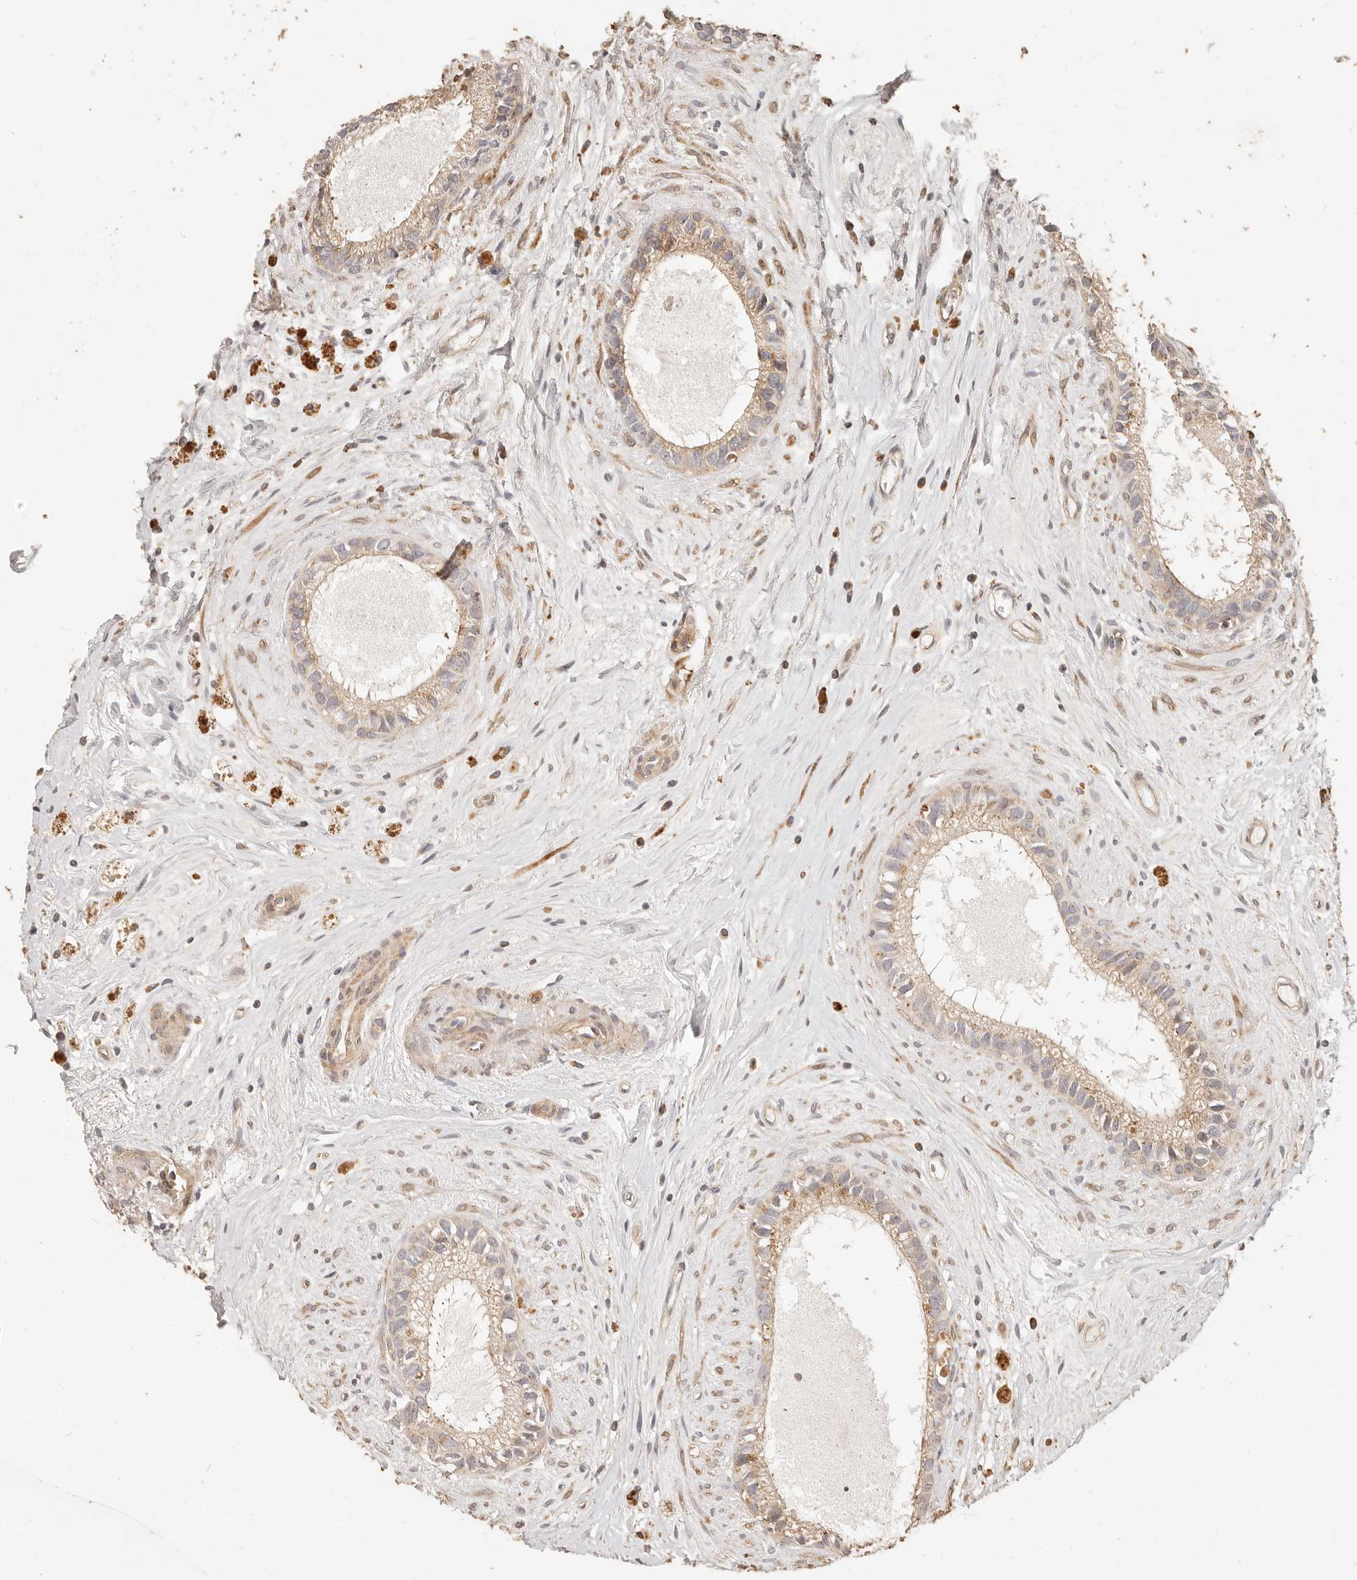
{"staining": {"intensity": "weak", "quantity": ">75%", "location": "cytoplasmic/membranous"}, "tissue": "epididymis", "cell_type": "Glandular cells", "image_type": "normal", "snomed": [{"axis": "morphology", "description": "Normal tissue, NOS"}, {"axis": "topography", "description": "Epididymis"}], "caption": "Epididymis stained for a protein (brown) demonstrates weak cytoplasmic/membranous positive staining in approximately >75% of glandular cells.", "gene": "PTPN22", "patient": {"sex": "male", "age": 80}}